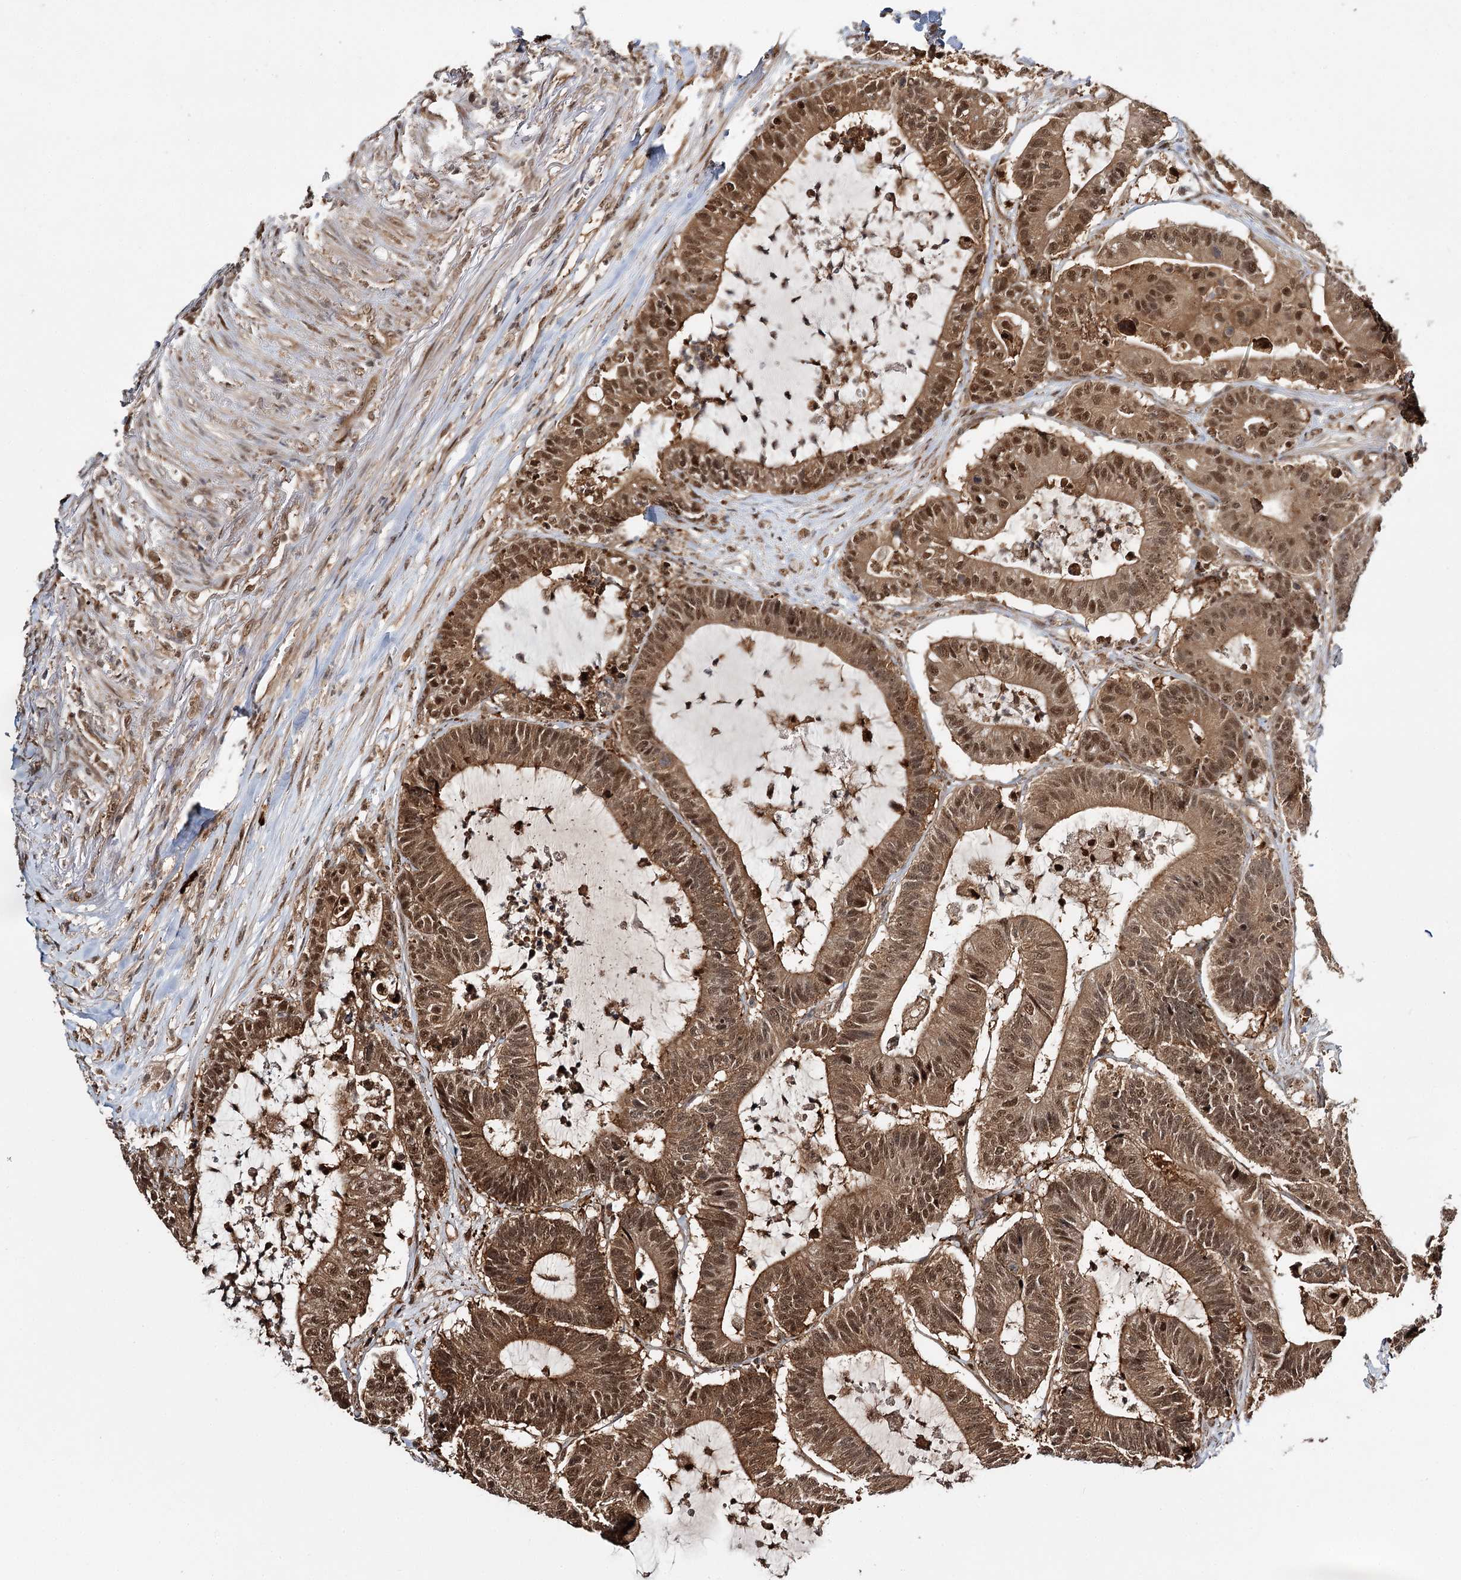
{"staining": {"intensity": "moderate", "quantity": ">75%", "location": "cytoplasmic/membranous,nuclear"}, "tissue": "colorectal cancer", "cell_type": "Tumor cells", "image_type": "cancer", "snomed": [{"axis": "morphology", "description": "Adenocarcinoma, NOS"}, {"axis": "topography", "description": "Colon"}], "caption": "A medium amount of moderate cytoplasmic/membranous and nuclear positivity is seen in approximately >75% of tumor cells in colorectal cancer tissue.", "gene": "N6AMT1", "patient": {"sex": "female", "age": 84}}